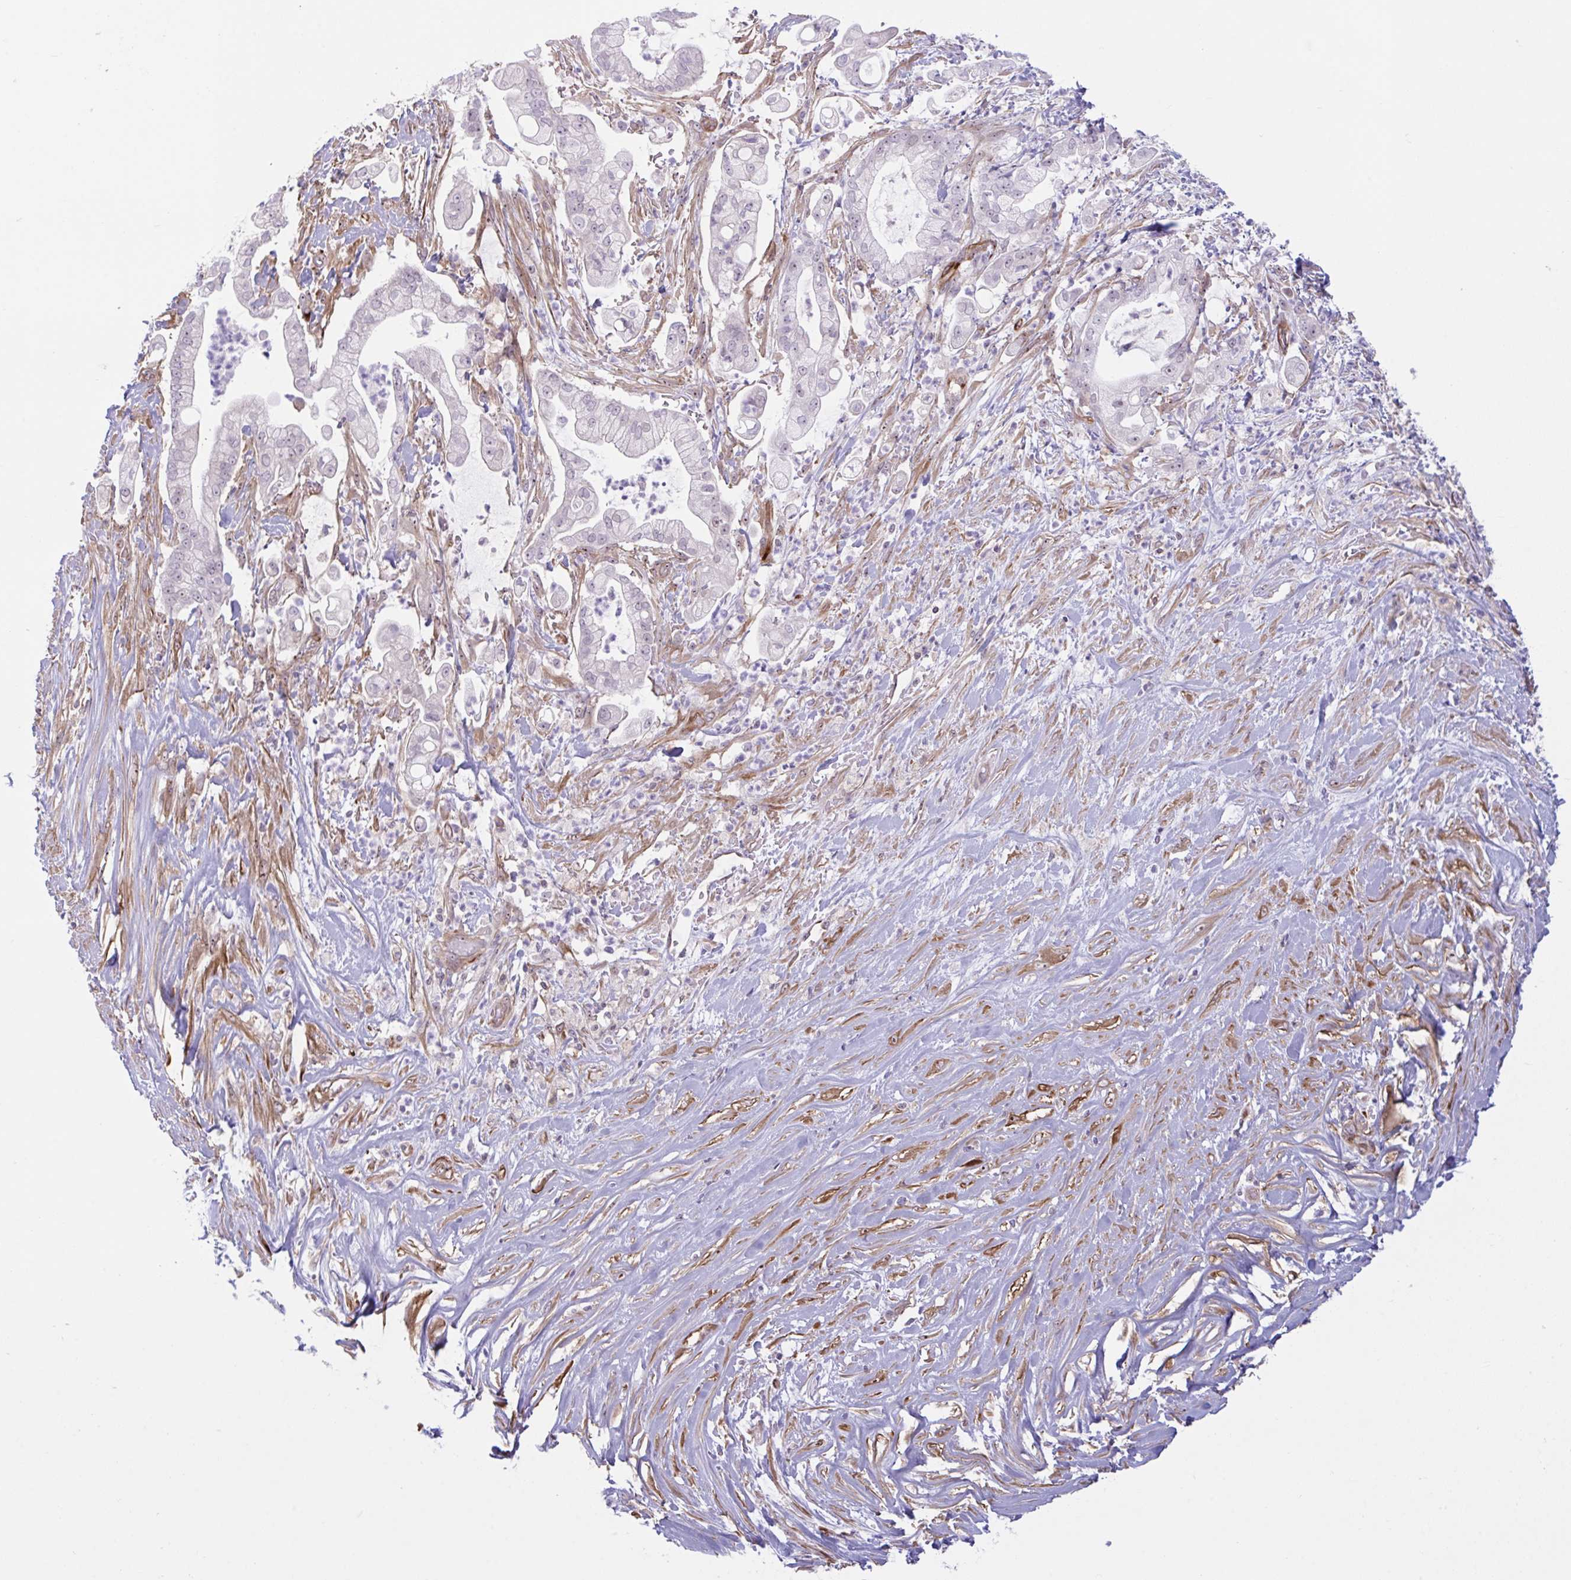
{"staining": {"intensity": "negative", "quantity": "none", "location": "none"}, "tissue": "pancreatic cancer", "cell_type": "Tumor cells", "image_type": "cancer", "snomed": [{"axis": "morphology", "description": "Adenocarcinoma, NOS"}, {"axis": "topography", "description": "Pancreas"}], "caption": "Immunohistochemical staining of pancreatic cancer reveals no significant positivity in tumor cells.", "gene": "PRRT4", "patient": {"sex": "female", "age": 69}}